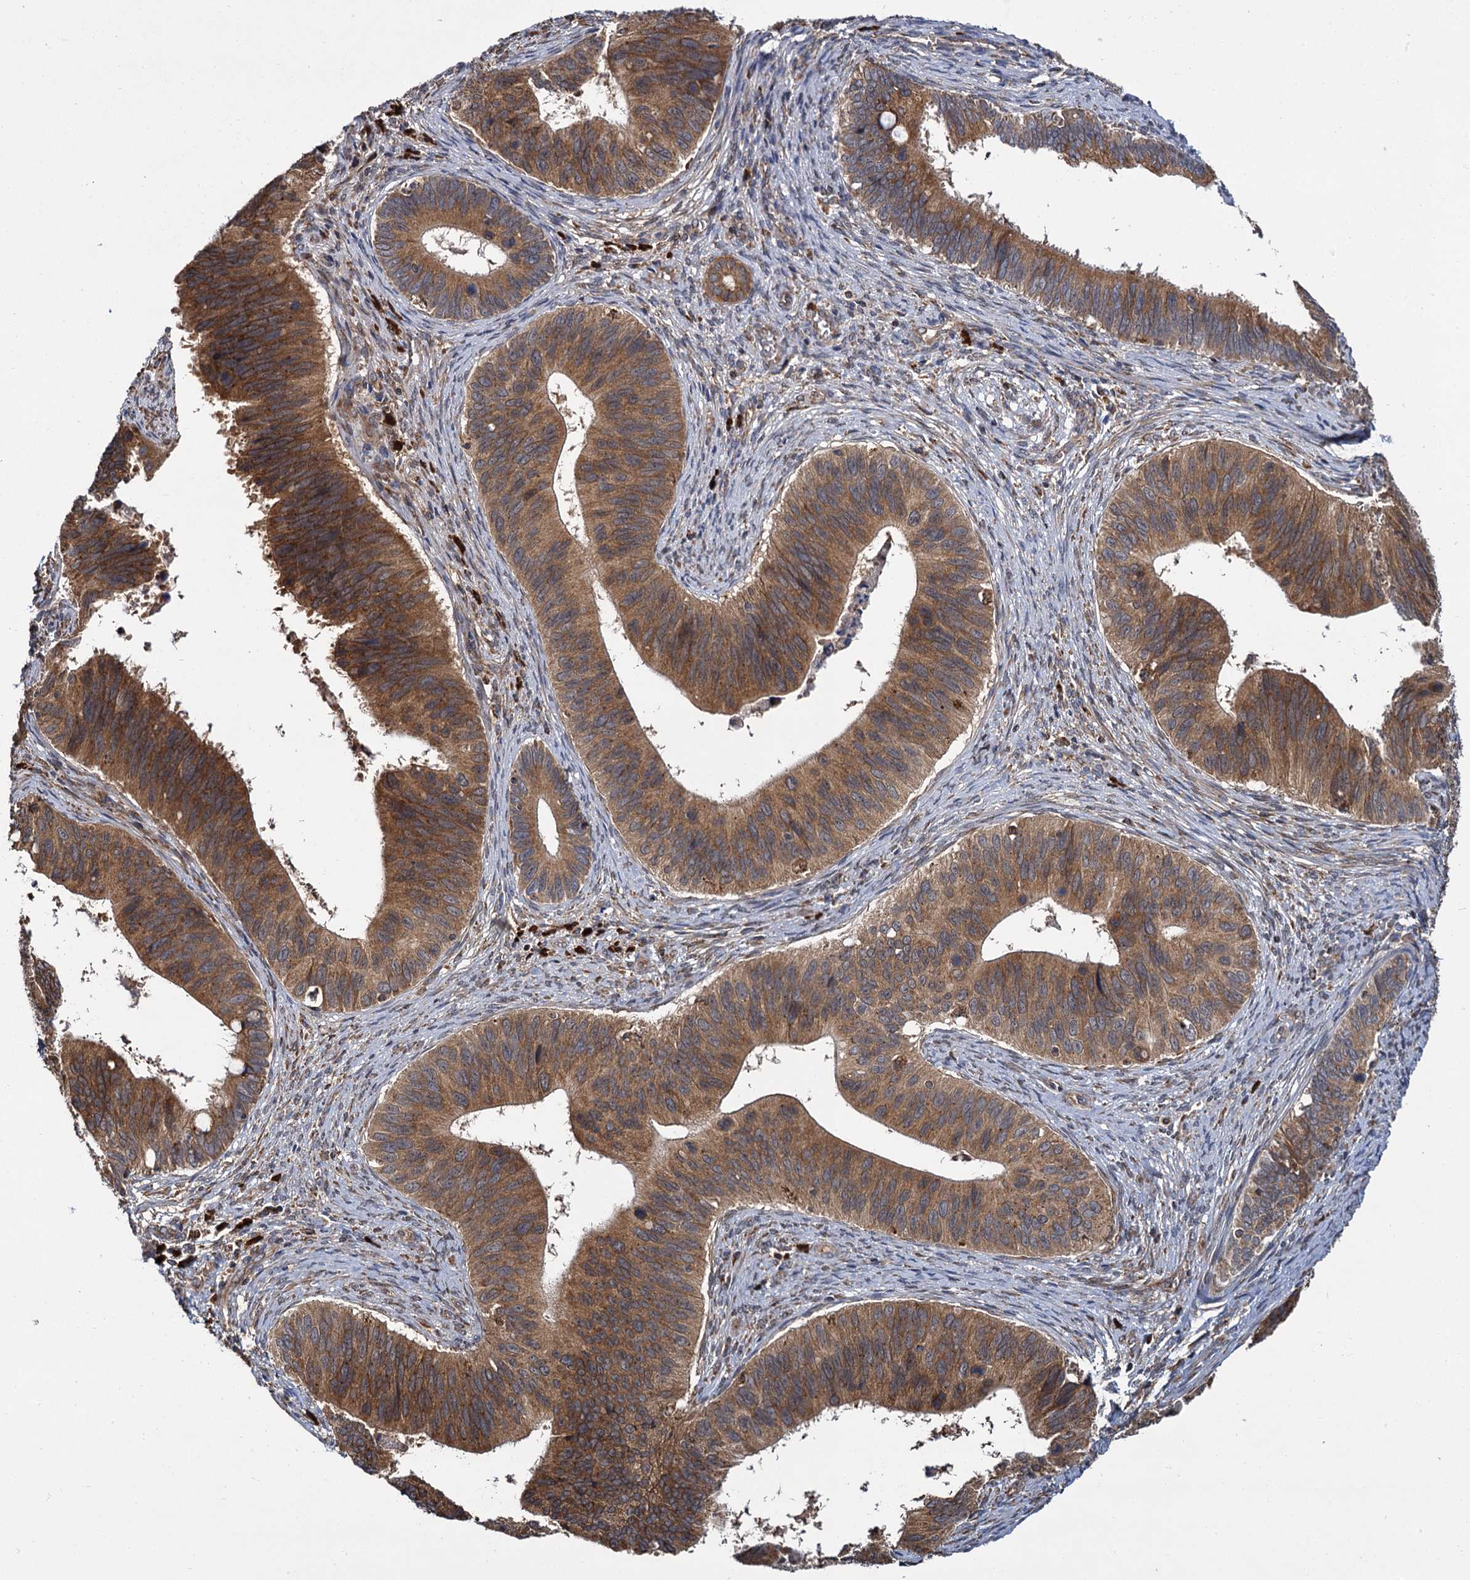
{"staining": {"intensity": "moderate", "quantity": ">75%", "location": "cytoplasmic/membranous"}, "tissue": "cervical cancer", "cell_type": "Tumor cells", "image_type": "cancer", "snomed": [{"axis": "morphology", "description": "Adenocarcinoma, NOS"}, {"axis": "topography", "description": "Cervix"}], "caption": "A brown stain labels moderate cytoplasmic/membranous positivity of a protein in human cervical cancer (adenocarcinoma) tumor cells.", "gene": "UFM1", "patient": {"sex": "female", "age": 42}}